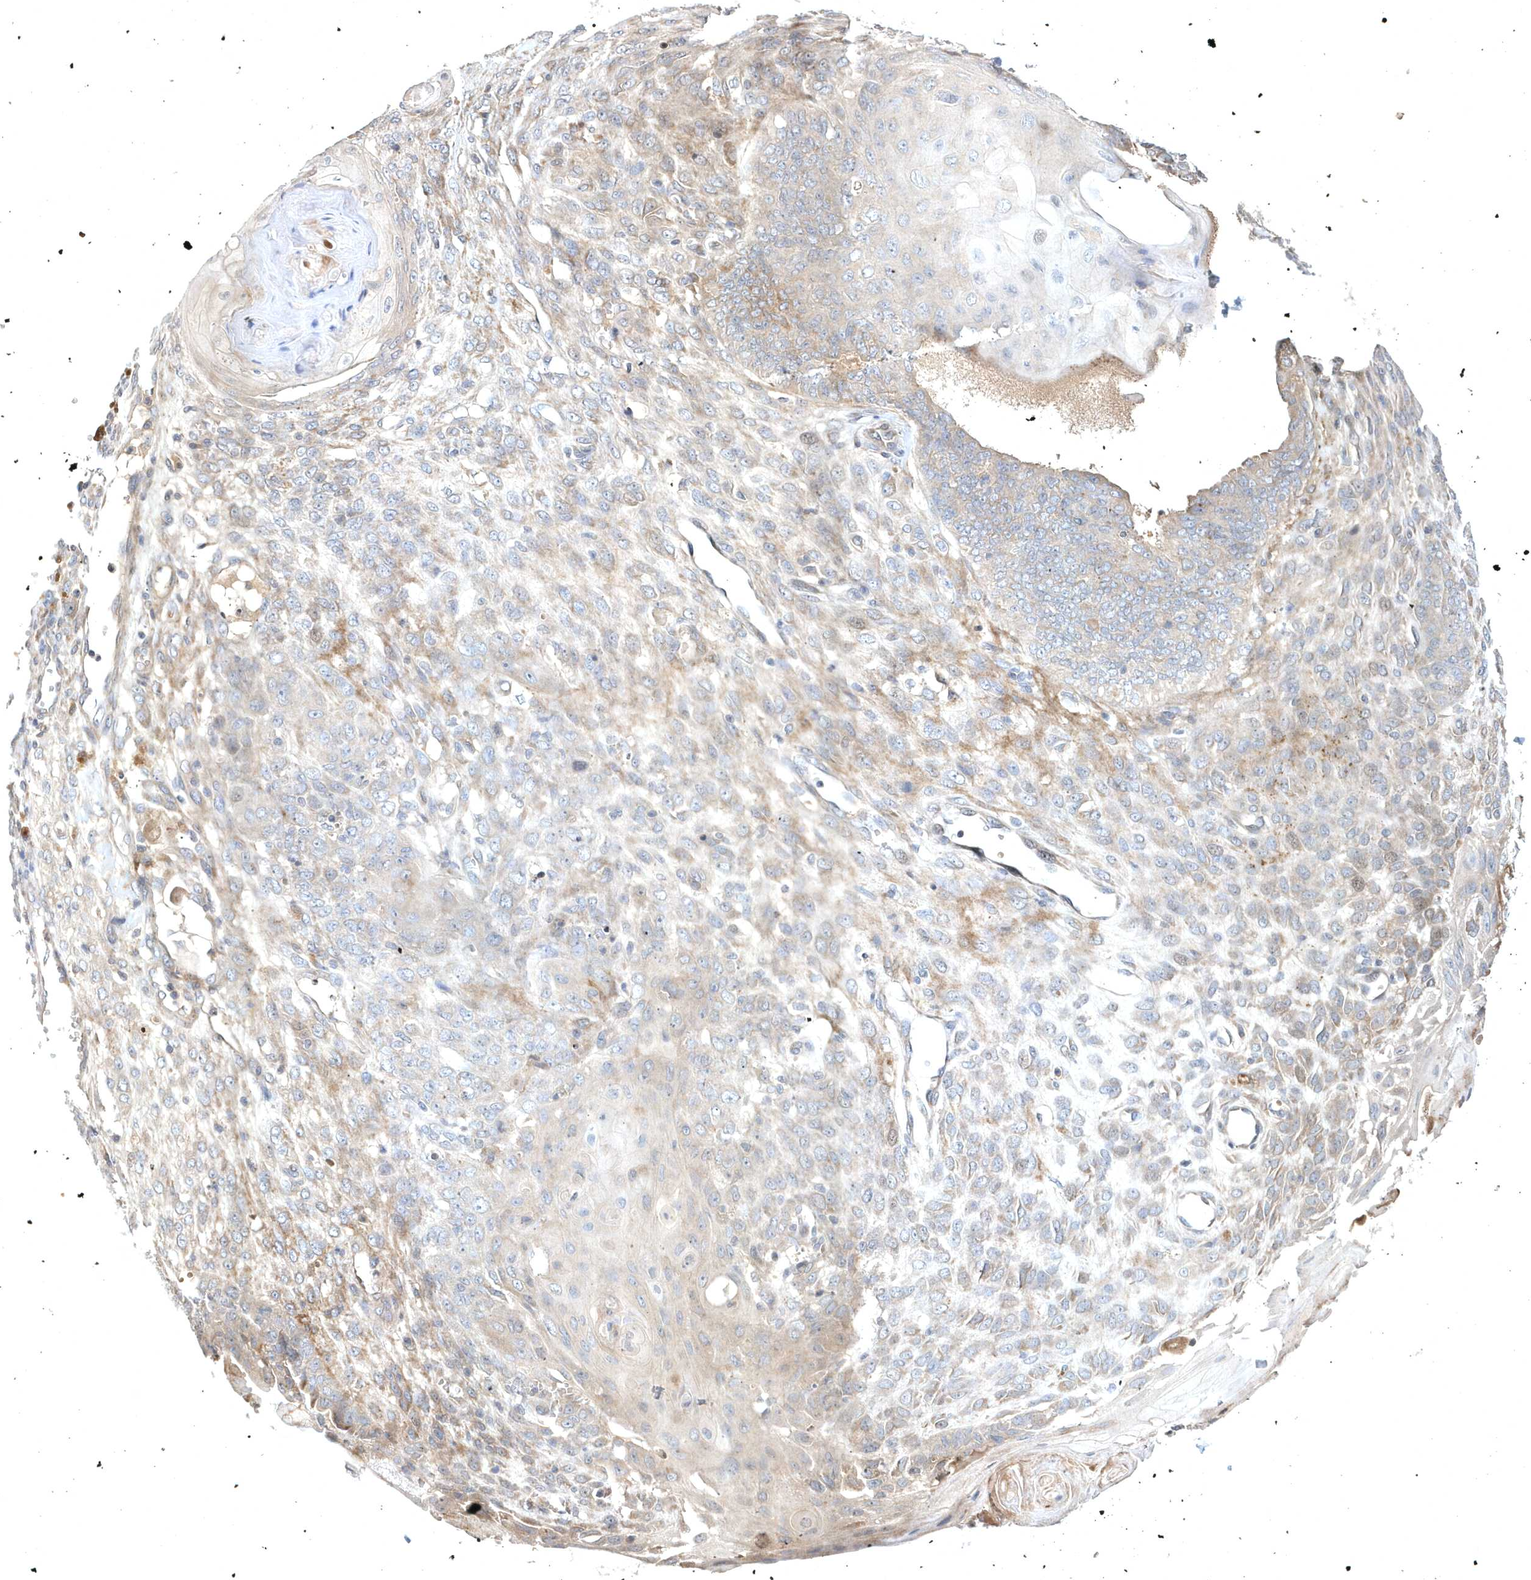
{"staining": {"intensity": "weak", "quantity": "<25%", "location": "cytoplasmic/membranous"}, "tissue": "endometrial cancer", "cell_type": "Tumor cells", "image_type": "cancer", "snomed": [{"axis": "morphology", "description": "Adenocarcinoma, NOS"}, {"axis": "topography", "description": "Endometrium"}], "caption": "Human endometrial cancer stained for a protein using IHC reveals no expression in tumor cells.", "gene": "HMGCS1", "patient": {"sex": "female", "age": 32}}